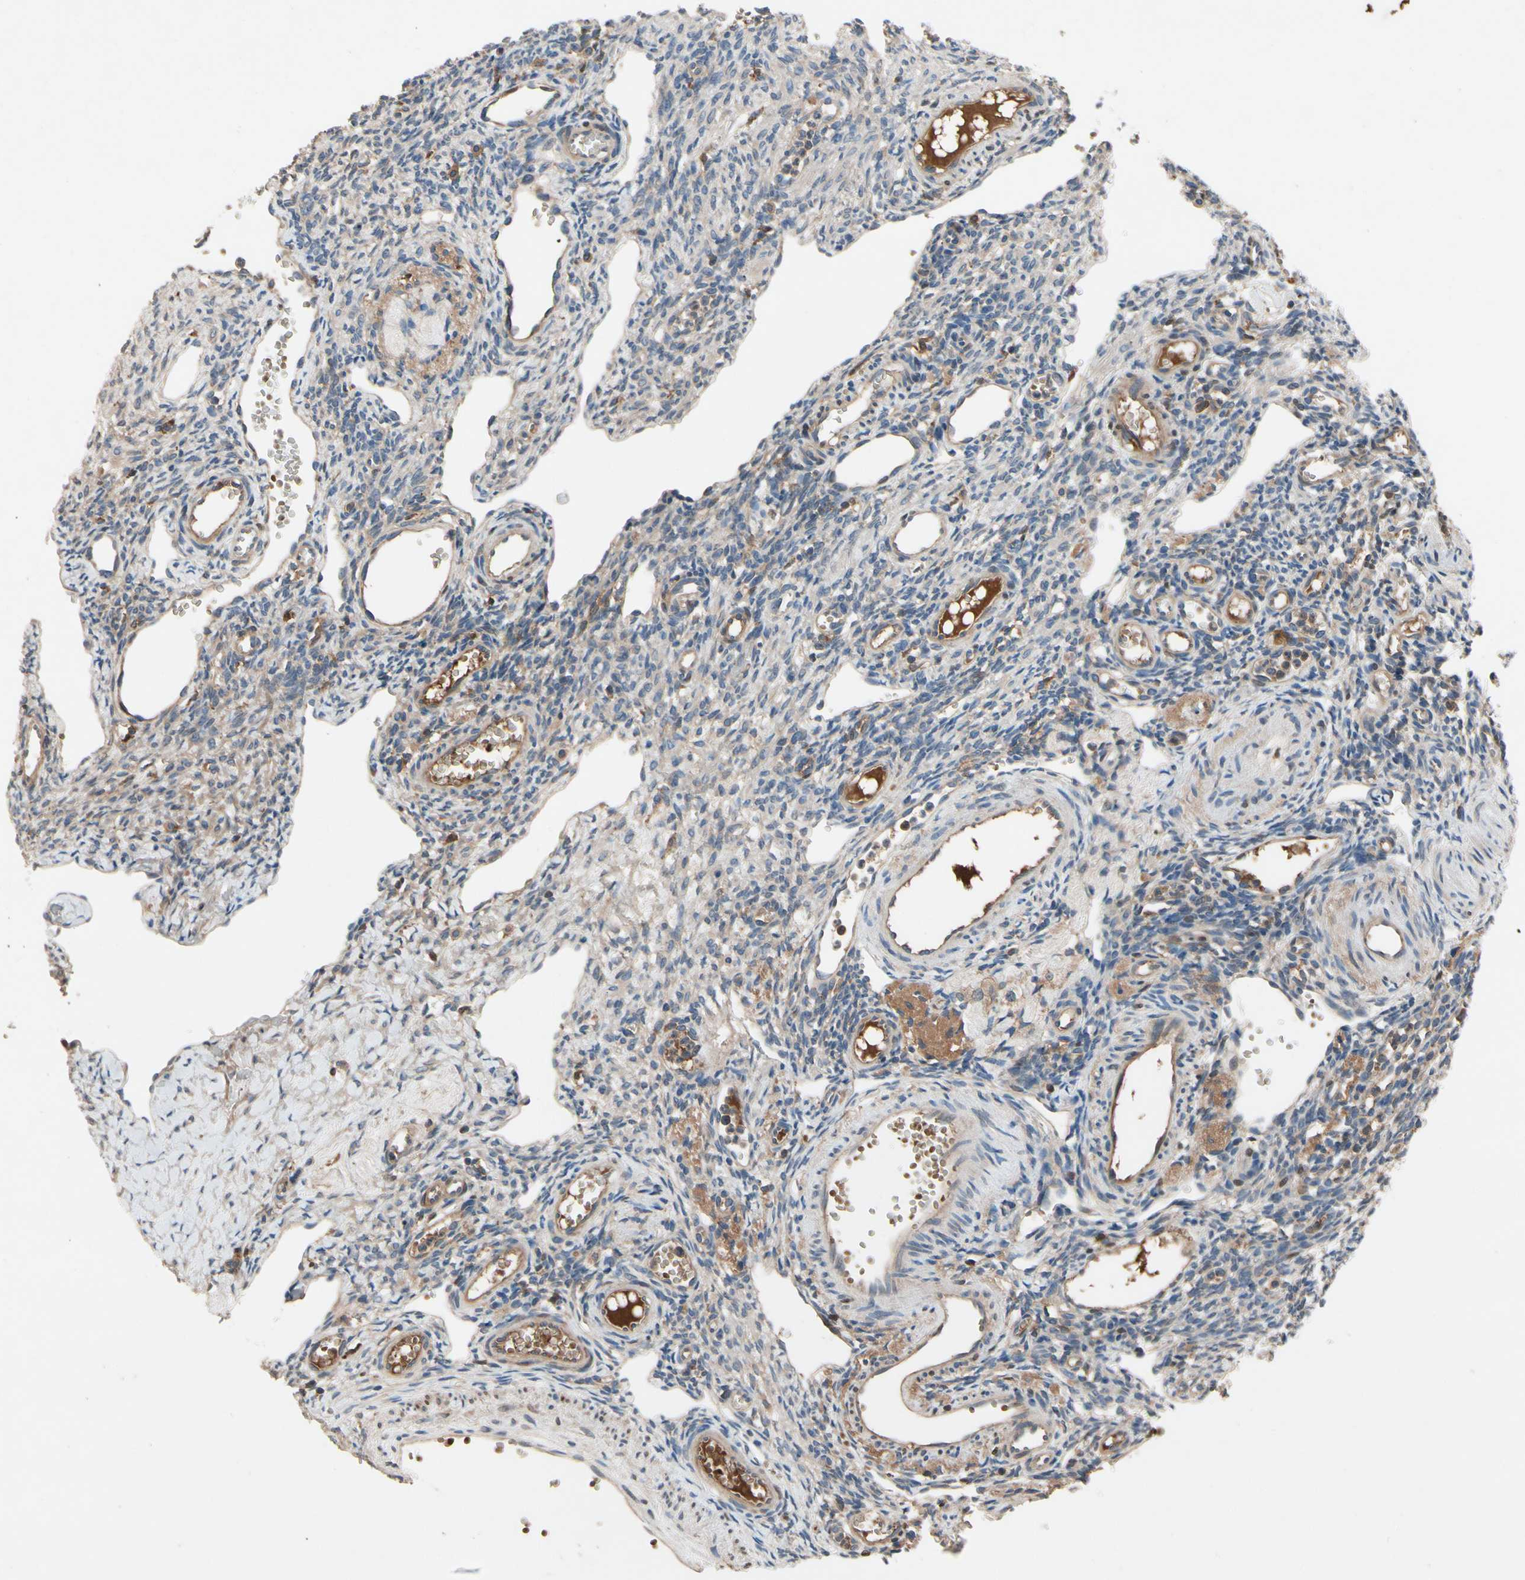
{"staining": {"intensity": "weak", "quantity": "<25%", "location": "cytoplasmic/membranous"}, "tissue": "ovary", "cell_type": "Ovarian stroma cells", "image_type": "normal", "snomed": [{"axis": "morphology", "description": "Normal tissue, NOS"}, {"axis": "topography", "description": "Ovary"}], "caption": "This is a image of immunohistochemistry staining of benign ovary, which shows no expression in ovarian stroma cells.", "gene": "IL1RL1", "patient": {"sex": "female", "age": 33}}